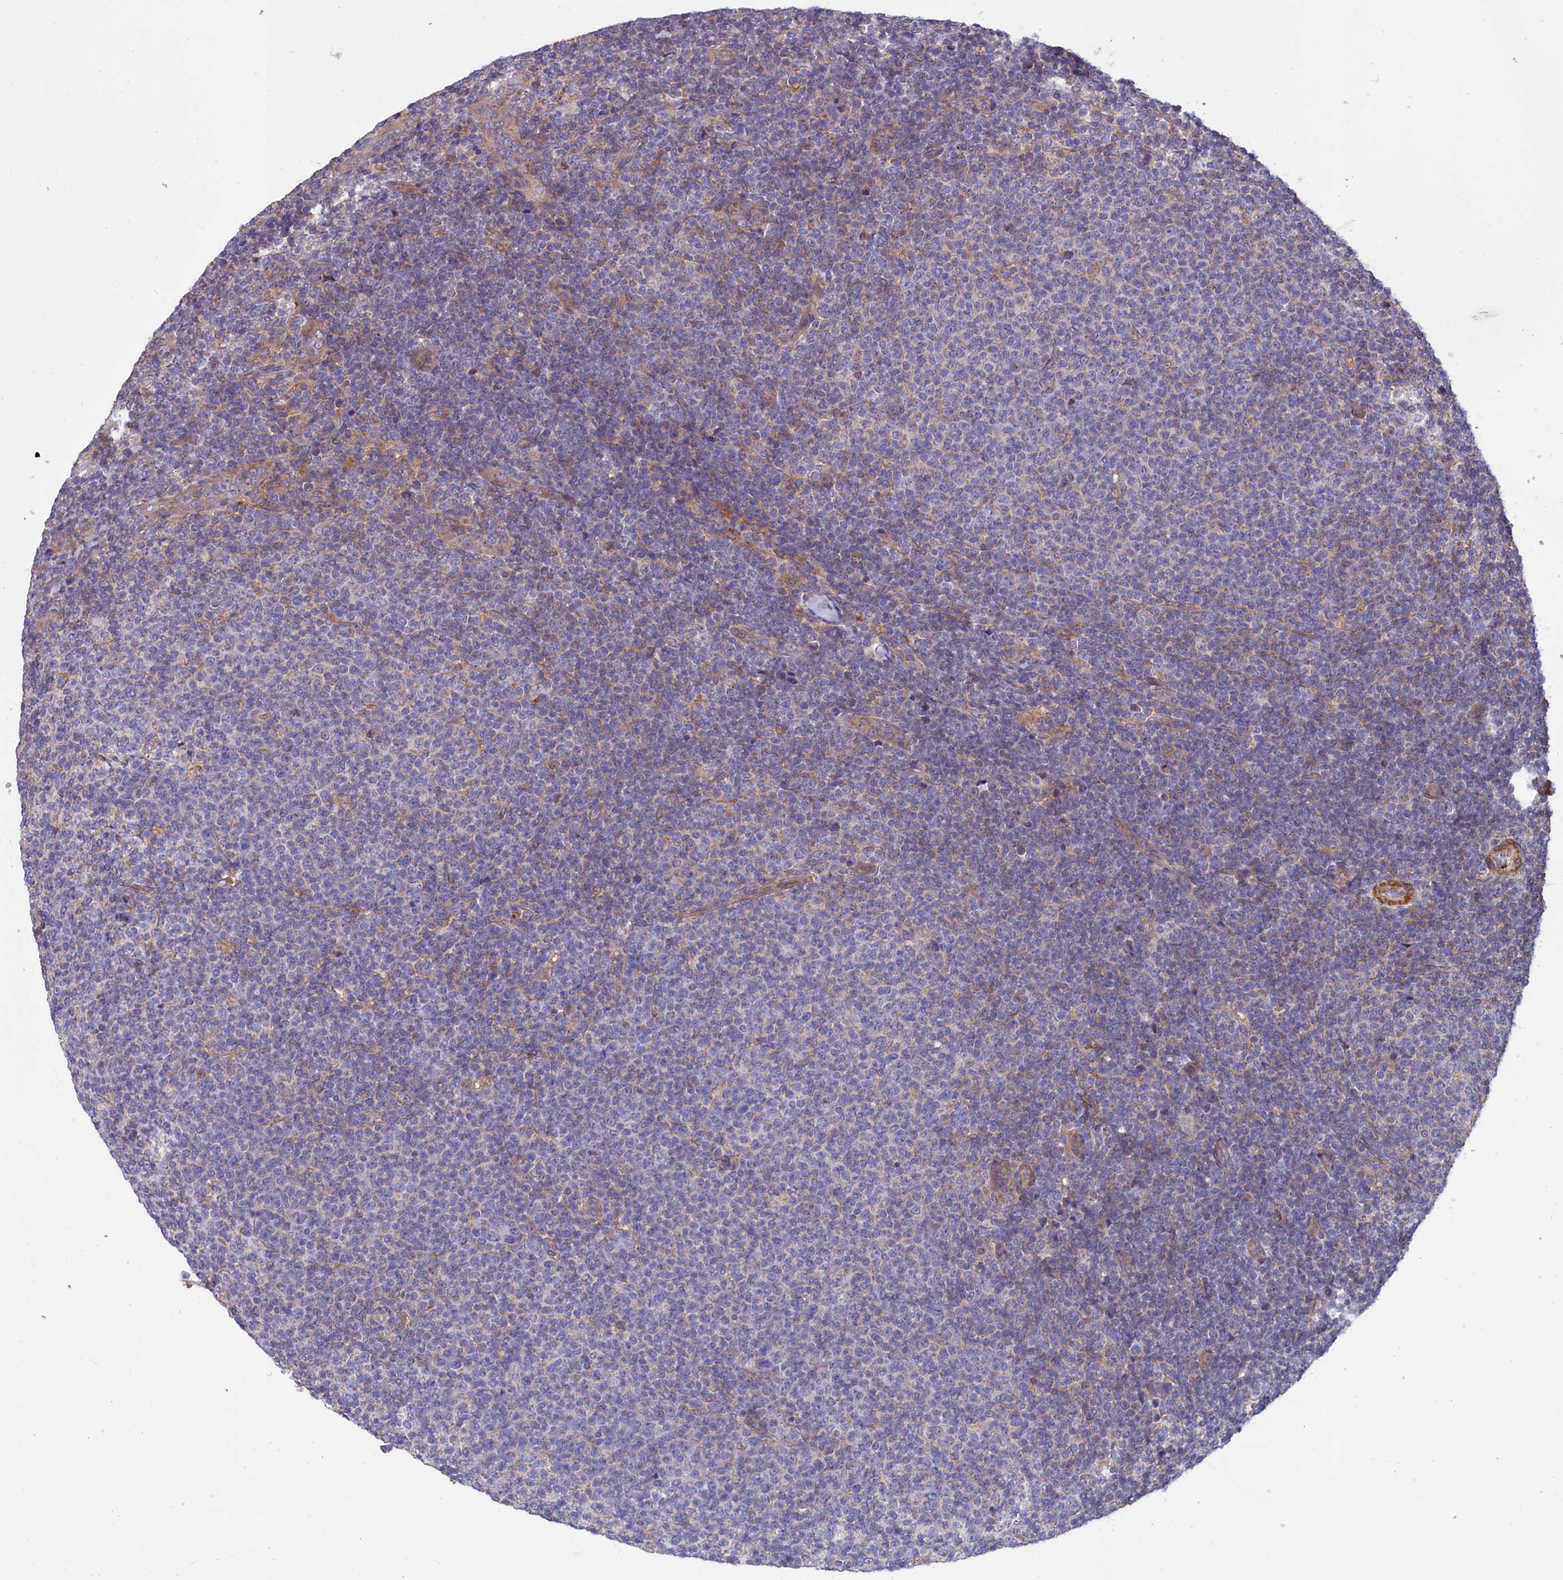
{"staining": {"intensity": "negative", "quantity": "none", "location": "none"}, "tissue": "lymphoma", "cell_type": "Tumor cells", "image_type": "cancer", "snomed": [{"axis": "morphology", "description": "Malignant lymphoma, non-Hodgkin's type, Low grade"}, {"axis": "topography", "description": "Lymph node"}], "caption": "This is an immunohistochemistry (IHC) histopathology image of human lymphoma. There is no expression in tumor cells.", "gene": "AMDHD2", "patient": {"sex": "male", "age": 66}}